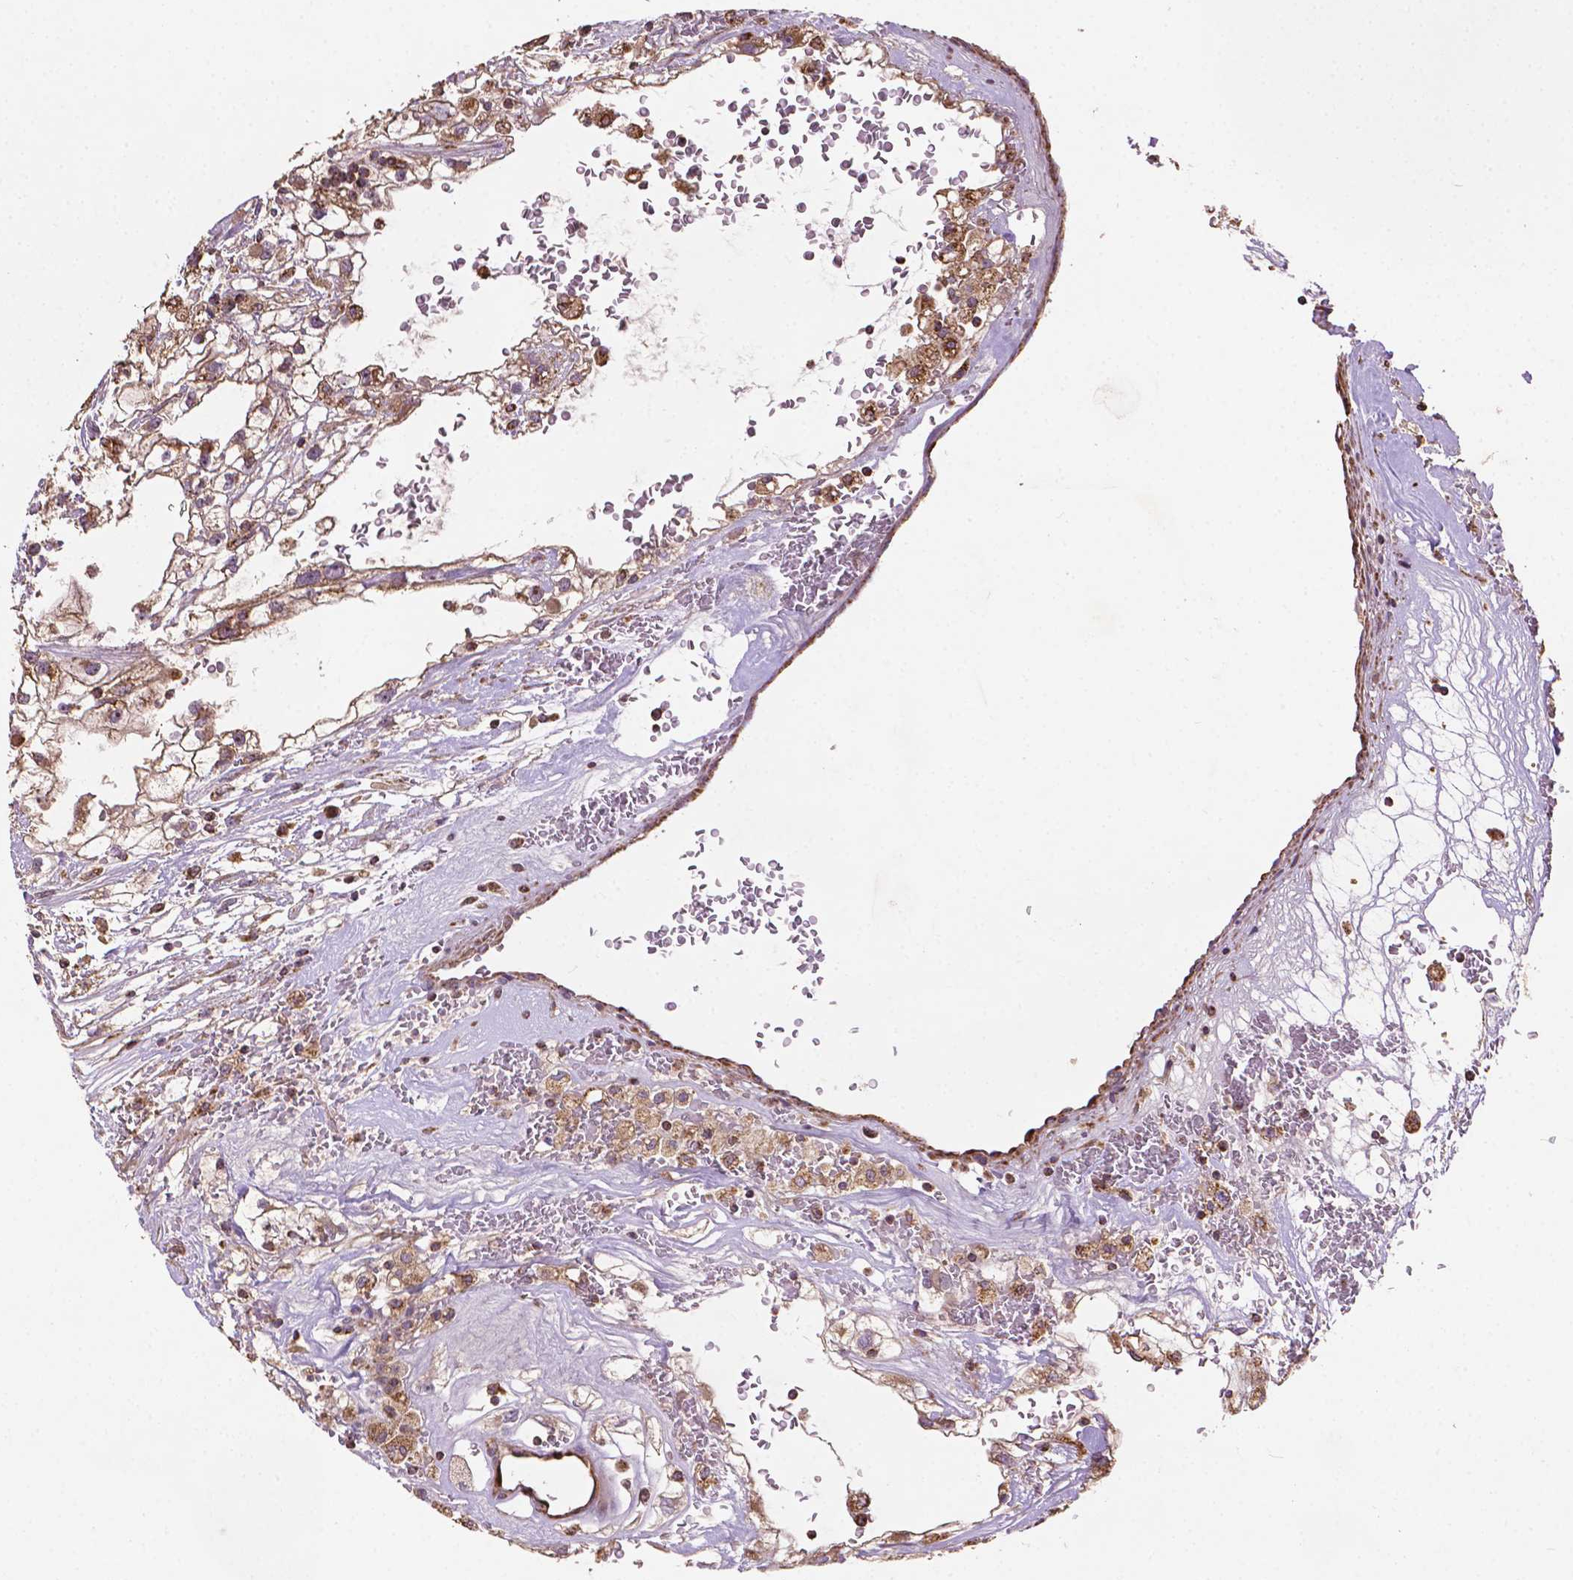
{"staining": {"intensity": "weak", "quantity": ">75%", "location": "cytoplasmic/membranous"}, "tissue": "renal cancer", "cell_type": "Tumor cells", "image_type": "cancer", "snomed": [{"axis": "morphology", "description": "Adenocarcinoma, NOS"}, {"axis": "topography", "description": "Kidney"}], "caption": "IHC (DAB (3,3'-diaminobenzidine)) staining of renal cancer shows weak cytoplasmic/membranous protein staining in about >75% of tumor cells. The protein of interest is stained brown, and the nuclei are stained in blue (DAB (3,3'-diaminobenzidine) IHC with brightfield microscopy, high magnification).", "gene": "LRR1", "patient": {"sex": "male", "age": 59}}